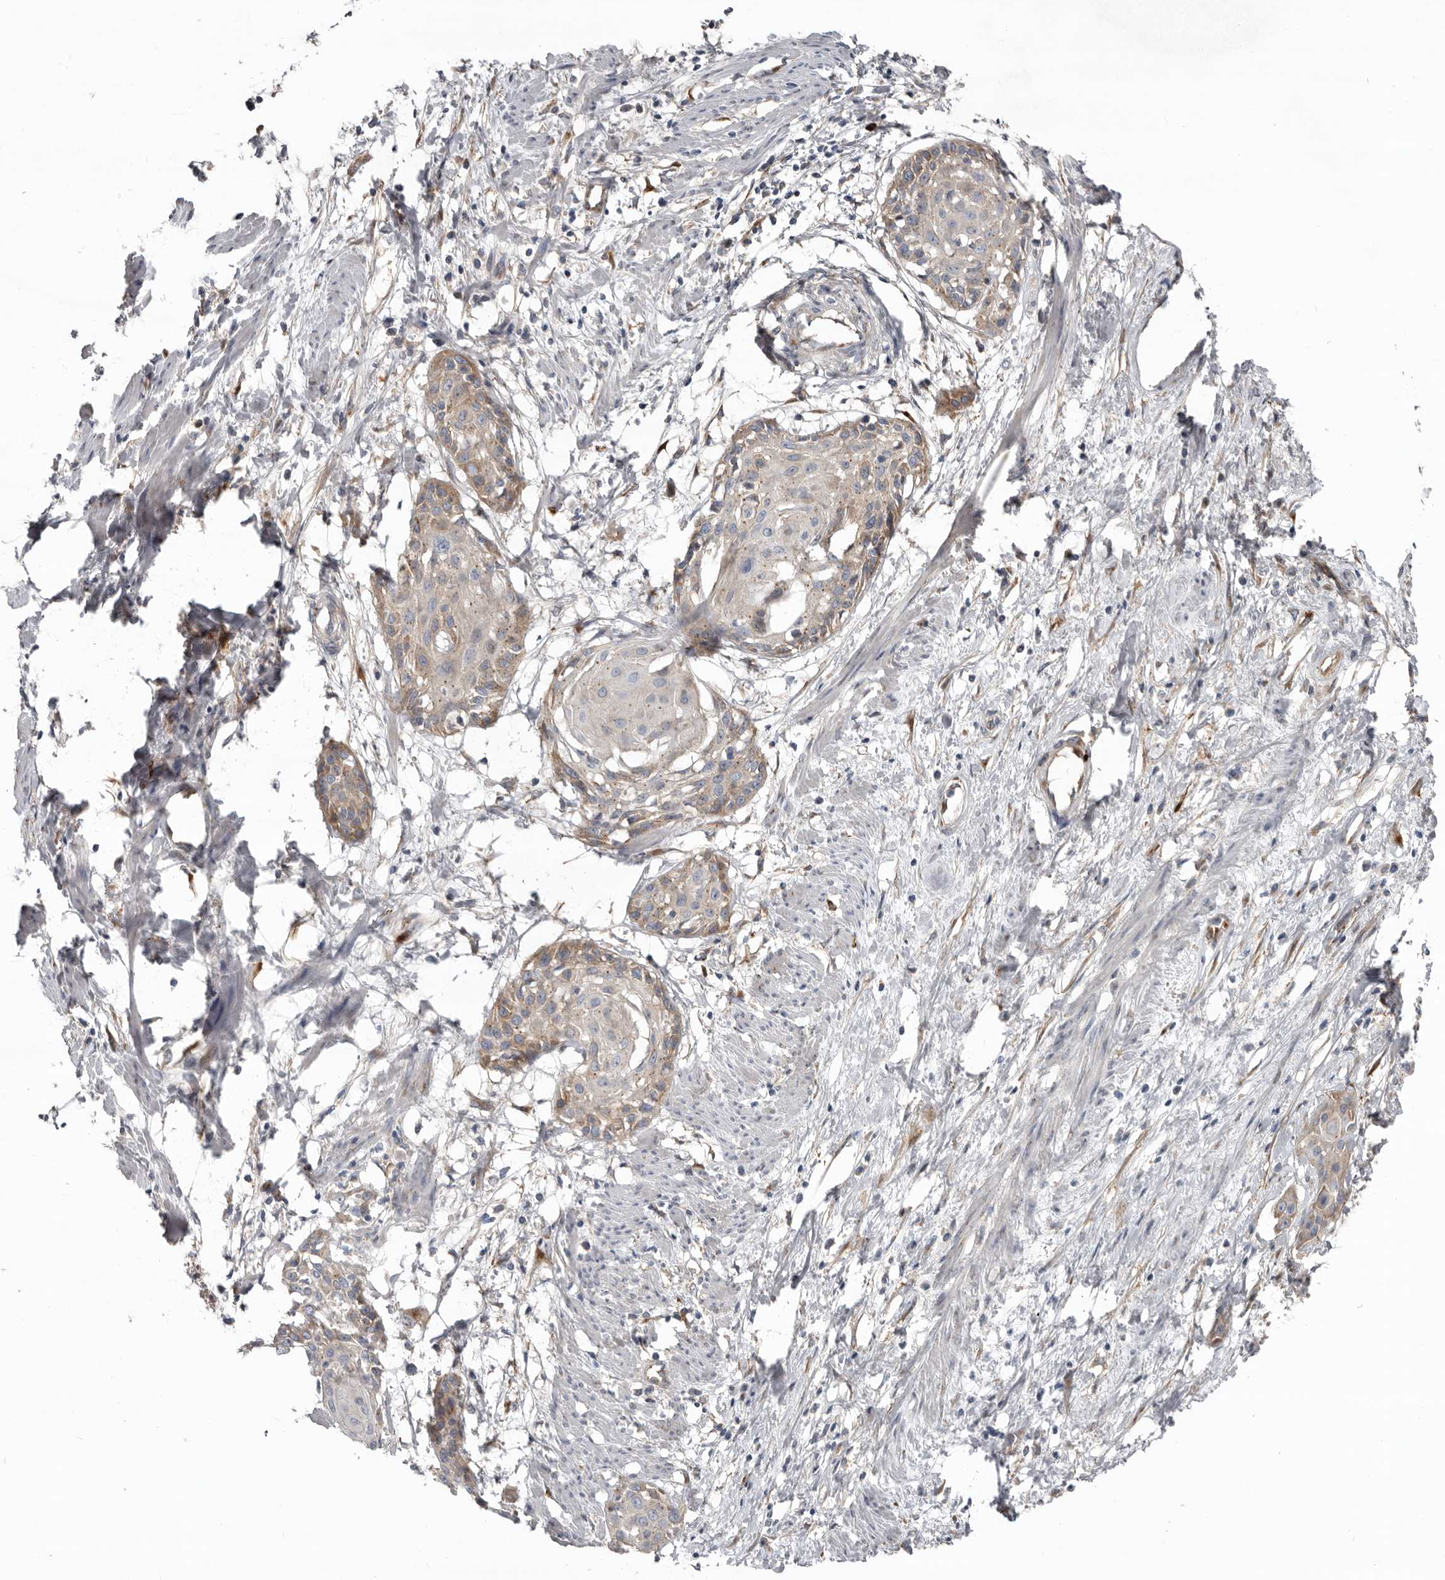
{"staining": {"intensity": "weak", "quantity": "25%-75%", "location": "cytoplasmic/membranous"}, "tissue": "cervical cancer", "cell_type": "Tumor cells", "image_type": "cancer", "snomed": [{"axis": "morphology", "description": "Squamous cell carcinoma, NOS"}, {"axis": "topography", "description": "Cervix"}], "caption": "Cervical cancer stained with DAB IHC demonstrates low levels of weak cytoplasmic/membranous positivity in approximately 25%-75% of tumor cells.", "gene": "LUZP1", "patient": {"sex": "female", "age": 57}}